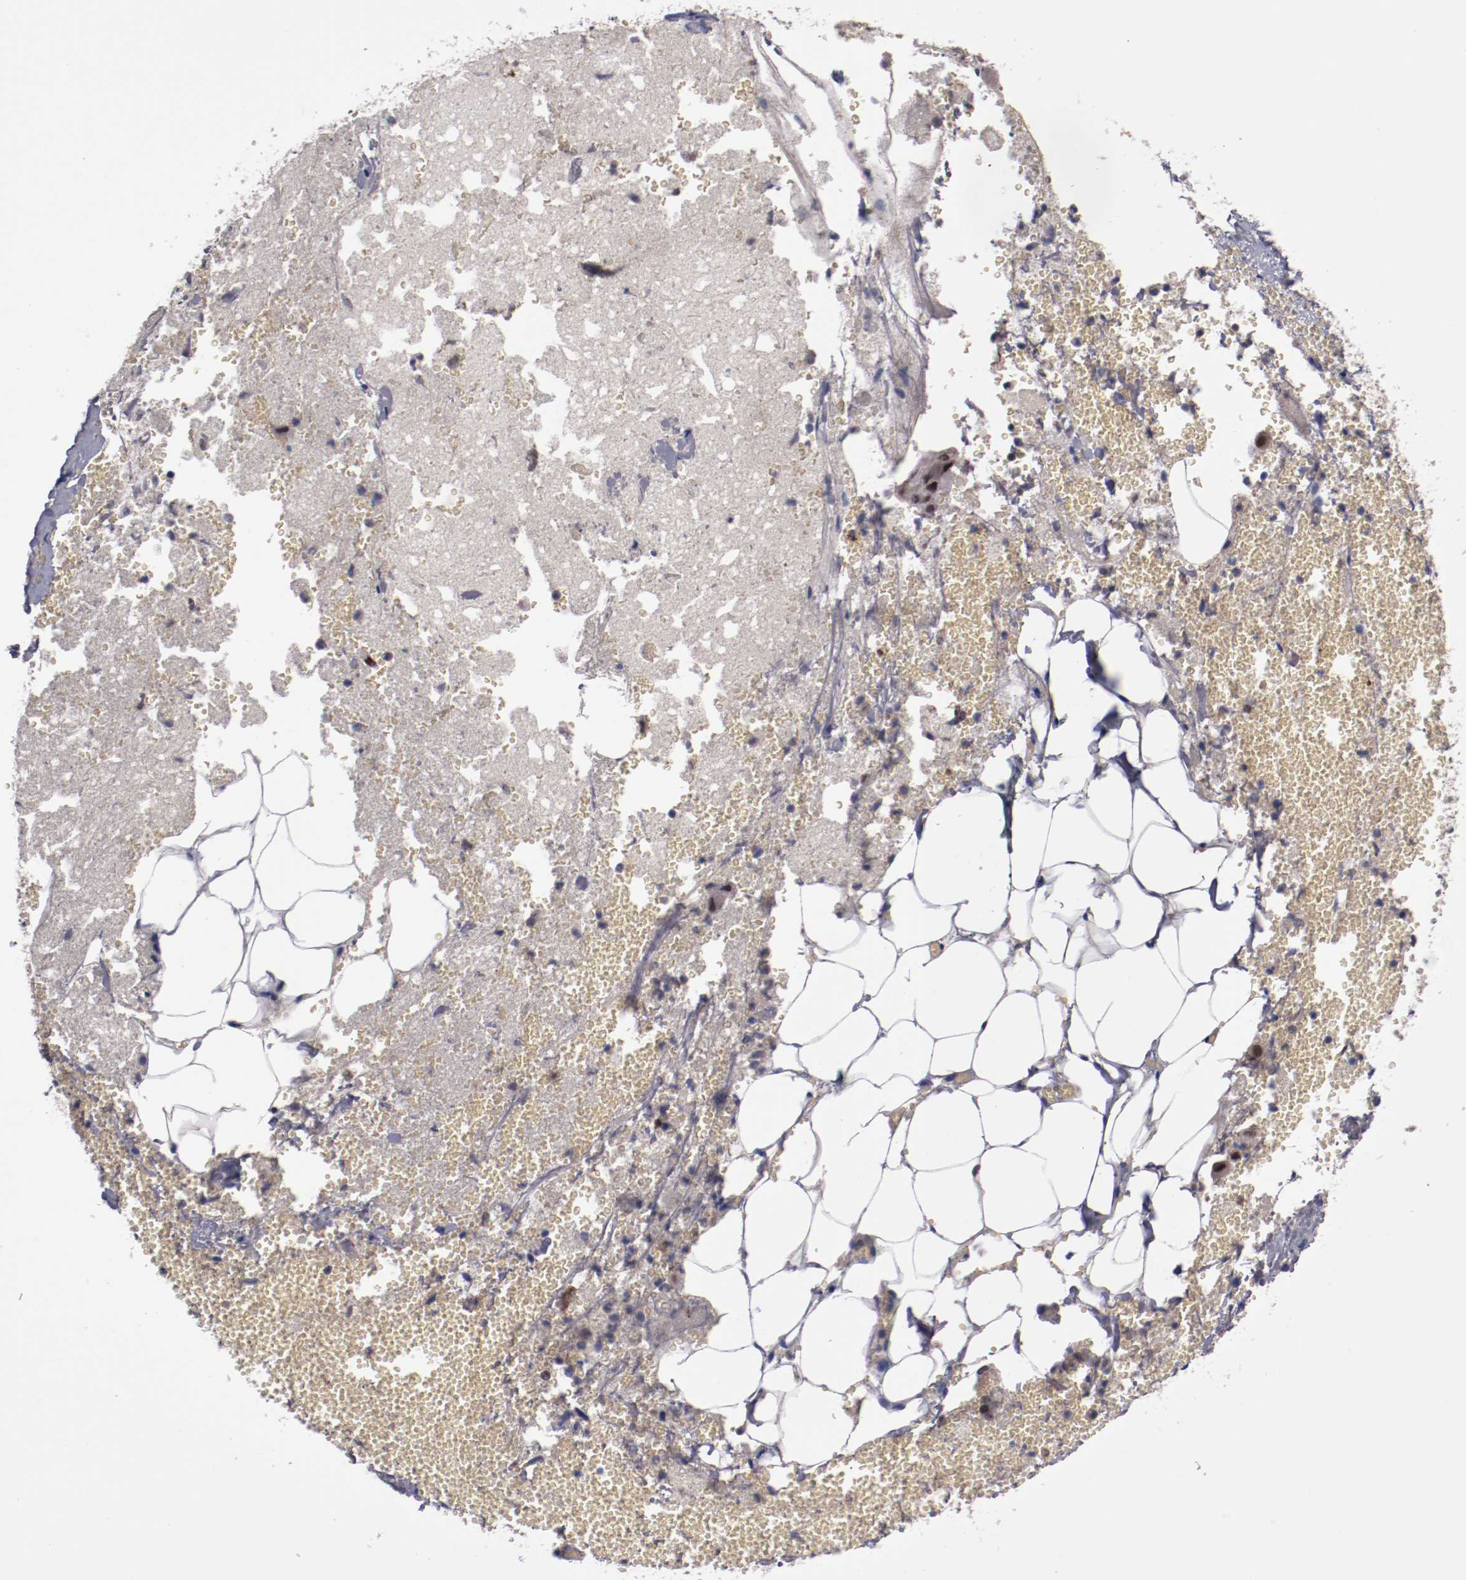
{"staining": {"intensity": "moderate", "quantity": "<25%", "location": "cytoplasmic/membranous,nuclear"}, "tissue": "adrenal gland", "cell_type": "Glandular cells", "image_type": "normal", "snomed": [{"axis": "morphology", "description": "Normal tissue, NOS"}, {"axis": "topography", "description": "Adrenal gland"}], "caption": "DAB immunohistochemical staining of normal human adrenal gland exhibits moderate cytoplasmic/membranous,nuclear protein expression in approximately <25% of glandular cells.", "gene": "FAM81A", "patient": {"sex": "female", "age": 71}}